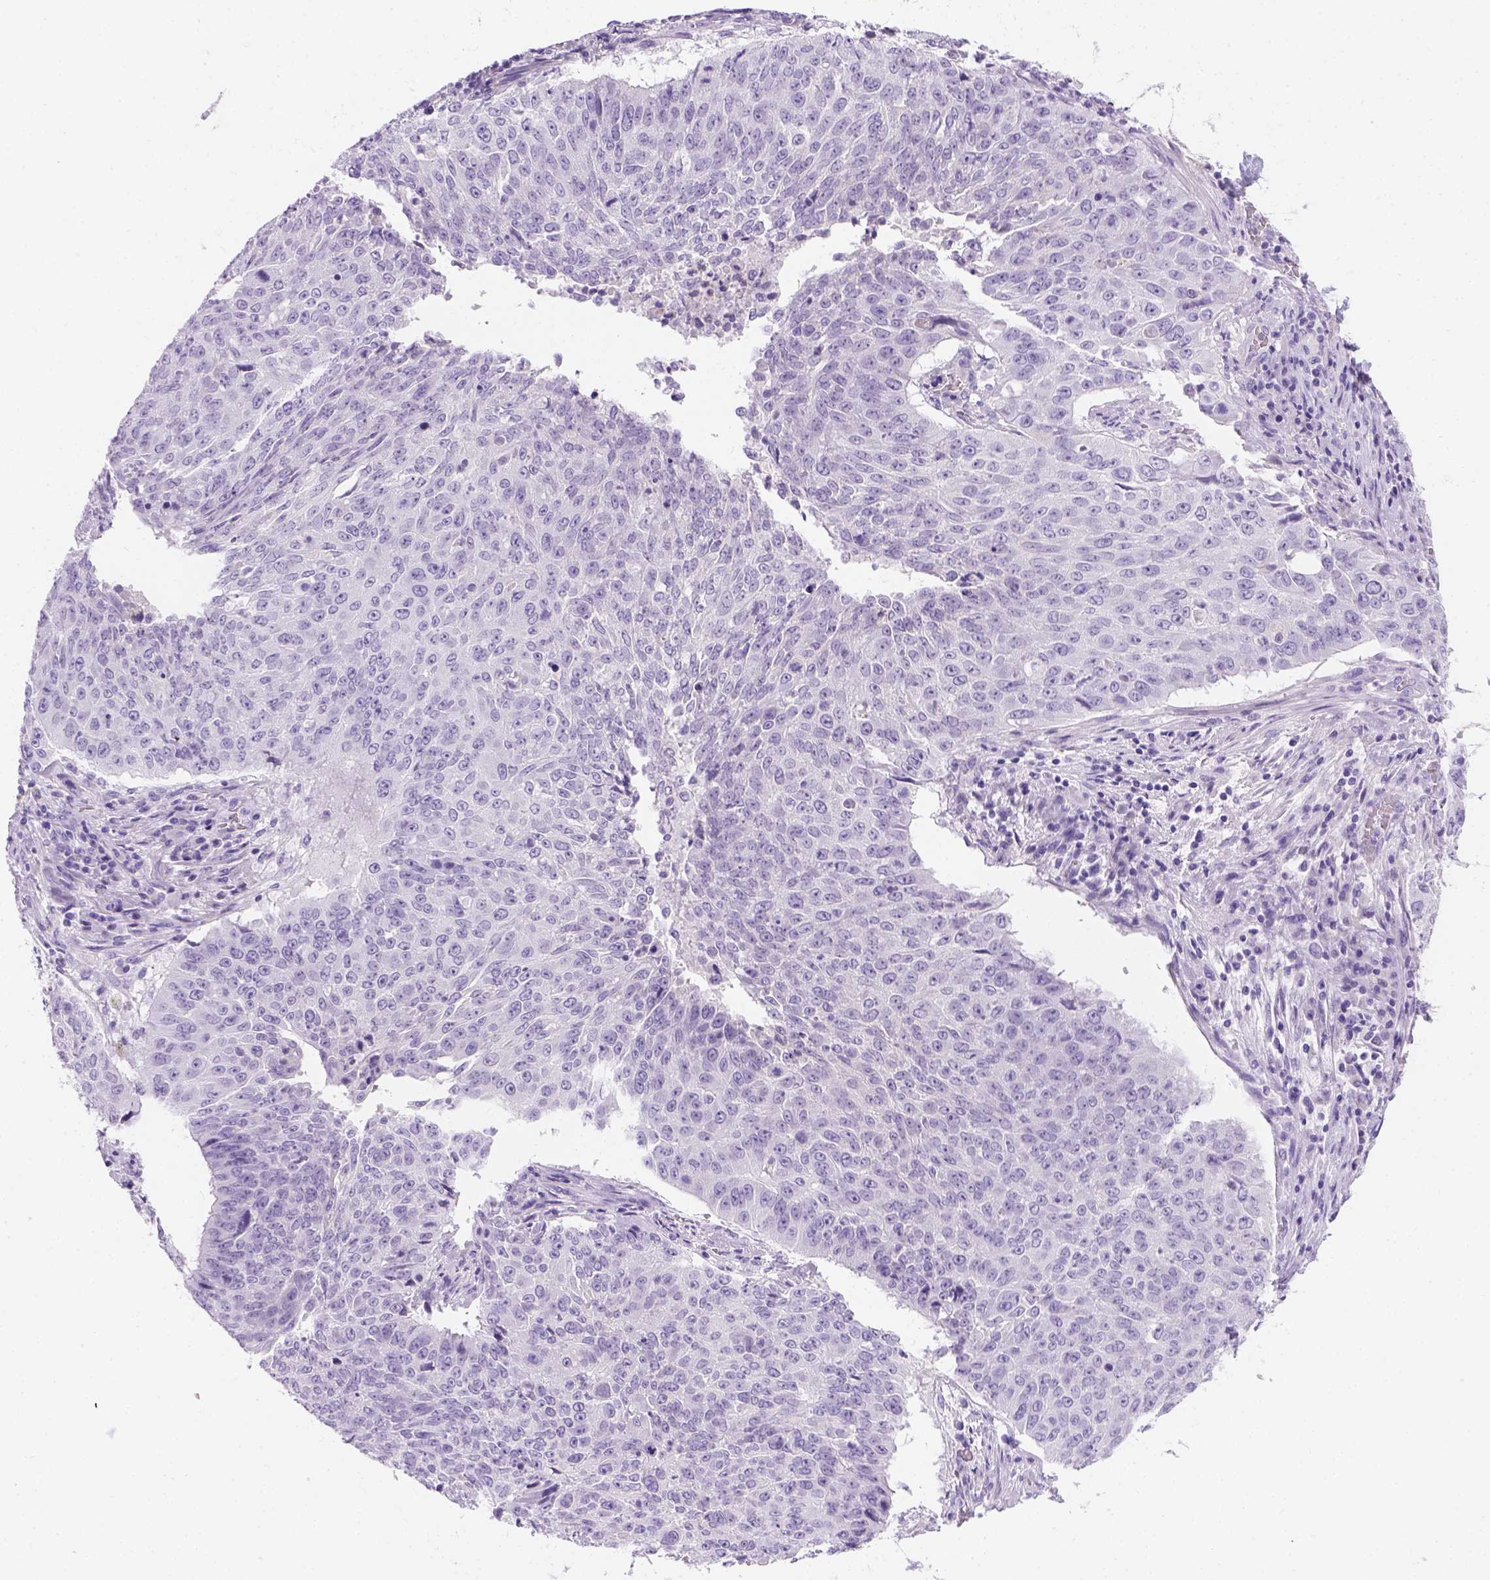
{"staining": {"intensity": "negative", "quantity": "none", "location": "none"}, "tissue": "lung cancer", "cell_type": "Tumor cells", "image_type": "cancer", "snomed": [{"axis": "morphology", "description": "Normal tissue, NOS"}, {"axis": "morphology", "description": "Squamous cell carcinoma, NOS"}, {"axis": "topography", "description": "Bronchus"}, {"axis": "topography", "description": "Lung"}], "caption": "Tumor cells show no significant protein expression in lung squamous cell carcinoma.", "gene": "TMEM38A", "patient": {"sex": "male", "age": 64}}